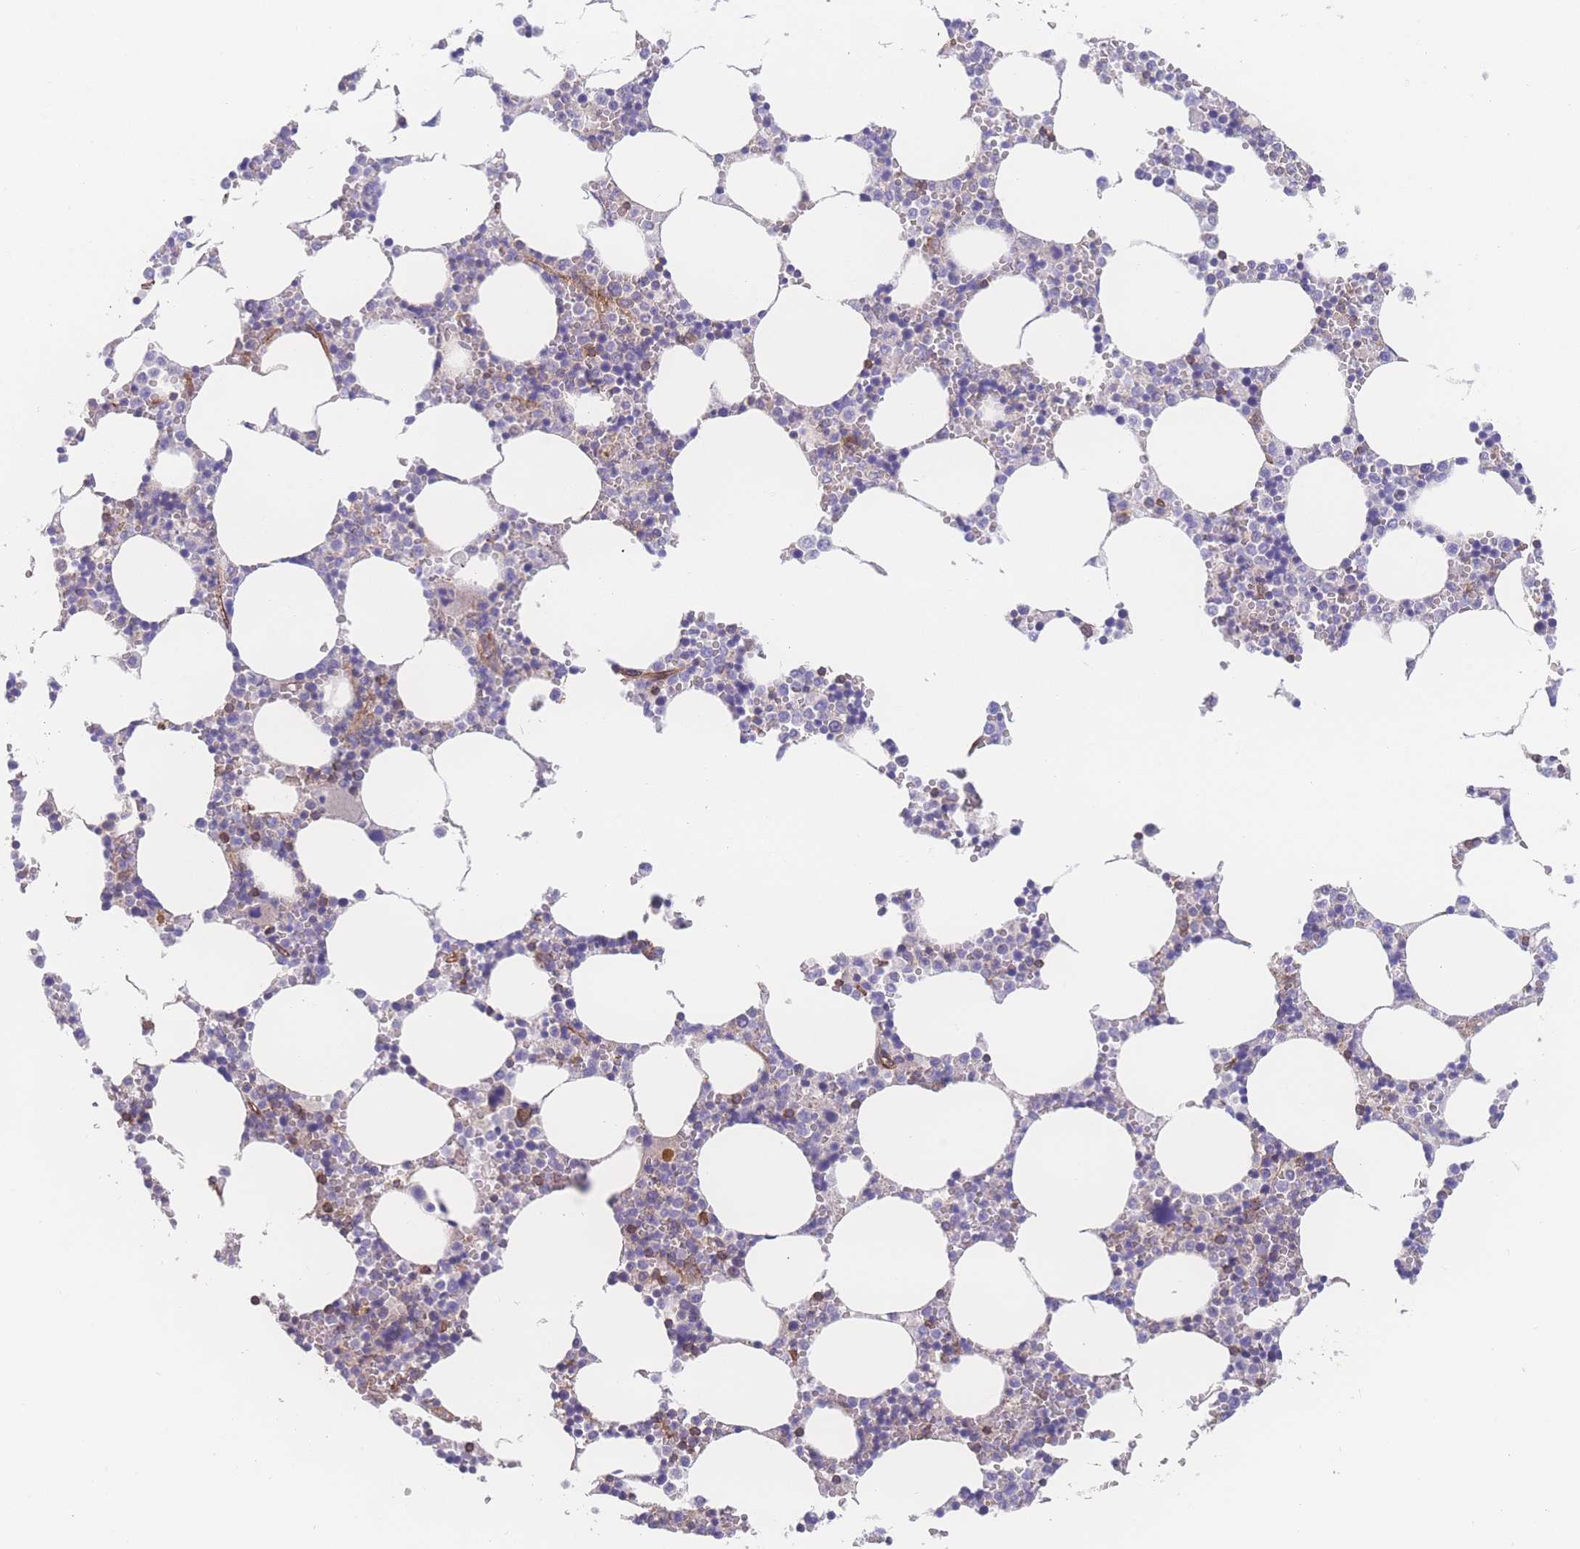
{"staining": {"intensity": "moderate", "quantity": "<25%", "location": "cytoplasmic/membranous"}, "tissue": "bone marrow", "cell_type": "Hematopoietic cells", "image_type": "normal", "snomed": [{"axis": "morphology", "description": "Normal tissue, NOS"}, {"axis": "topography", "description": "Bone marrow"}], "caption": "A photomicrograph showing moderate cytoplasmic/membranous positivity in approximately <25% of hematopoietic cells in benign bone marrow, as visualized by brown immunohistochemical staining.", "gene": "CFAP97", "patient": {"sex": "female", "age": 64}}